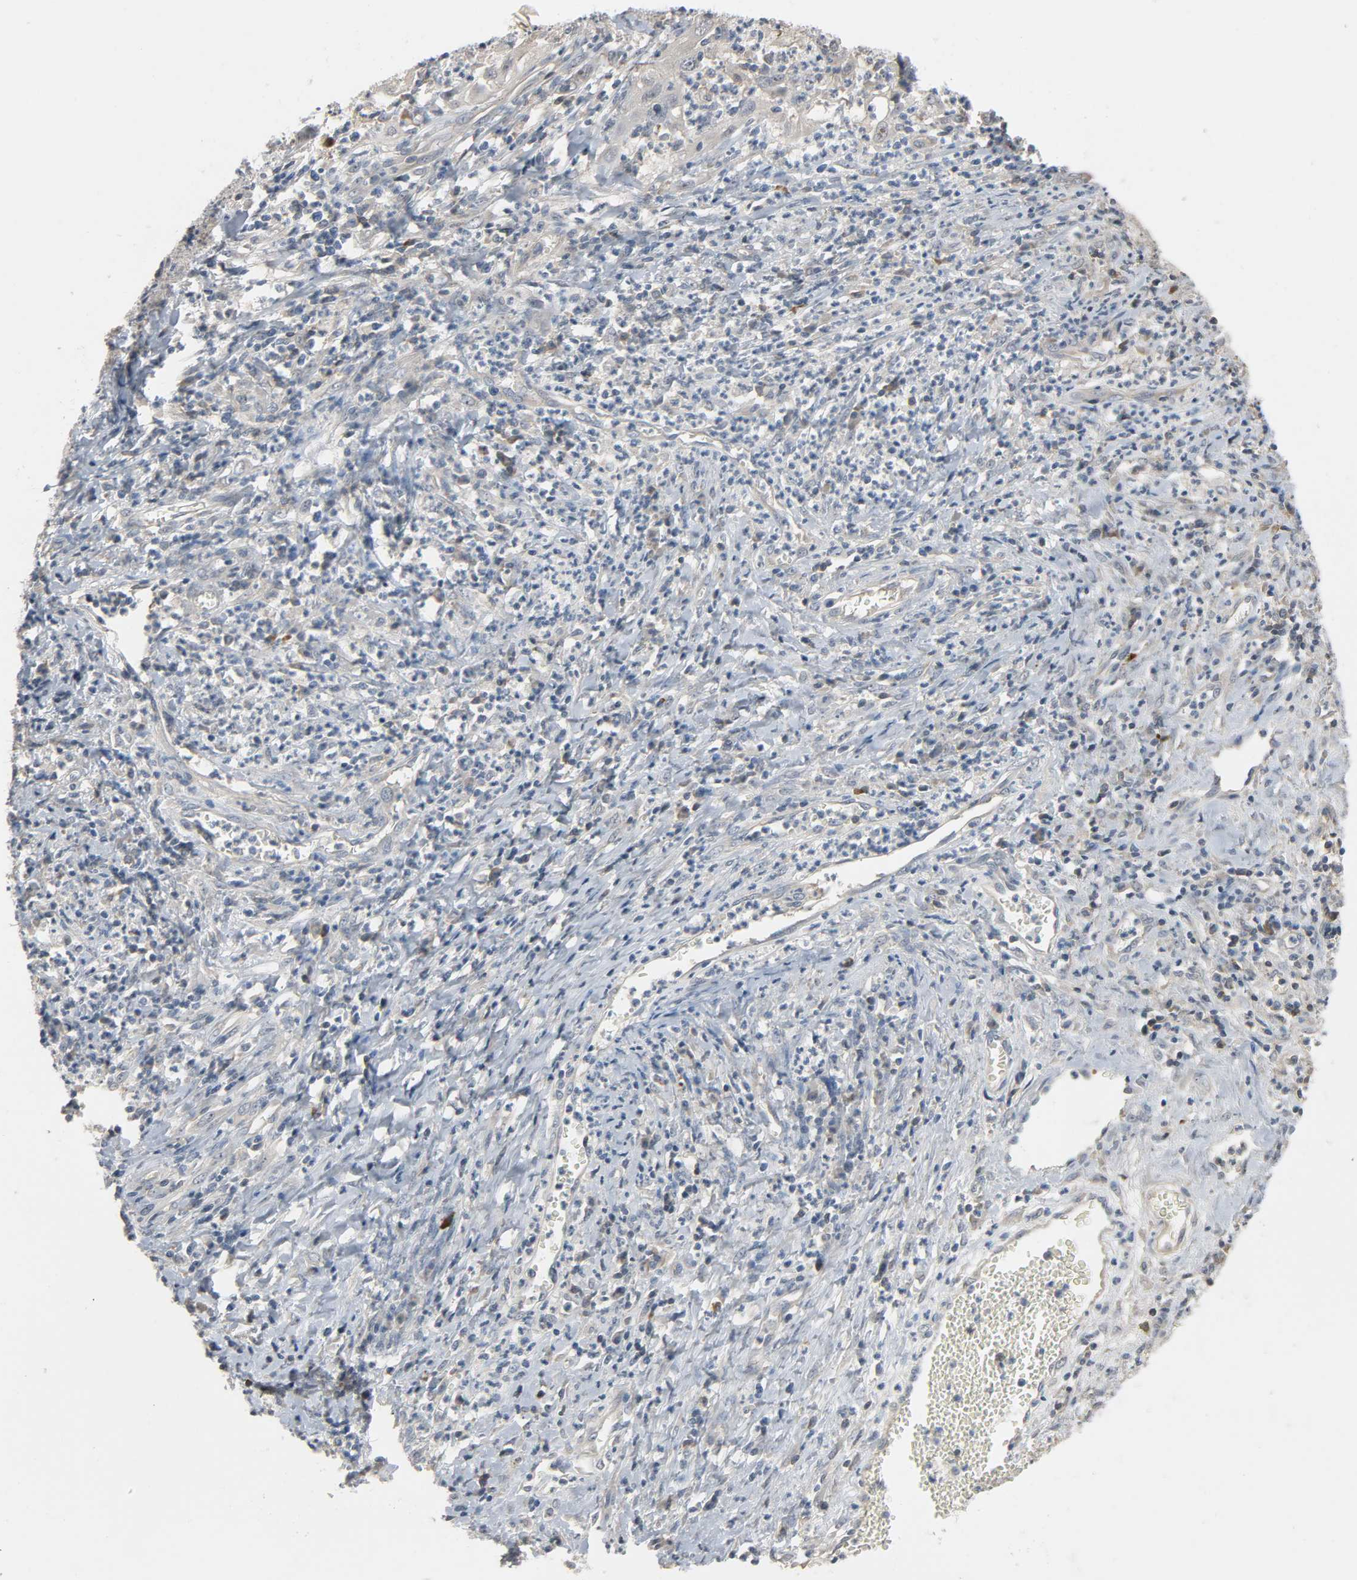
{"staining": {"intensity": "weak", "quantity": "<25%", "location": "cytoplasmic/membranous"}, "tissue": "cervical cancer", "cell_type": "Tumor cells", "image_type": "cancer", "snomed": [{"axis": "morphology", "description": "Squamous cell carcinoma, NOS"}, {"axis": "topography", "description": "Cervix"}], "caption": "Micrograph shows no protein positivity in tumor cells of cervical cancer (squamous cell carcinoma) tissue.", "gene": "CD4", "patient": {"sex": "female", "age": 32}}